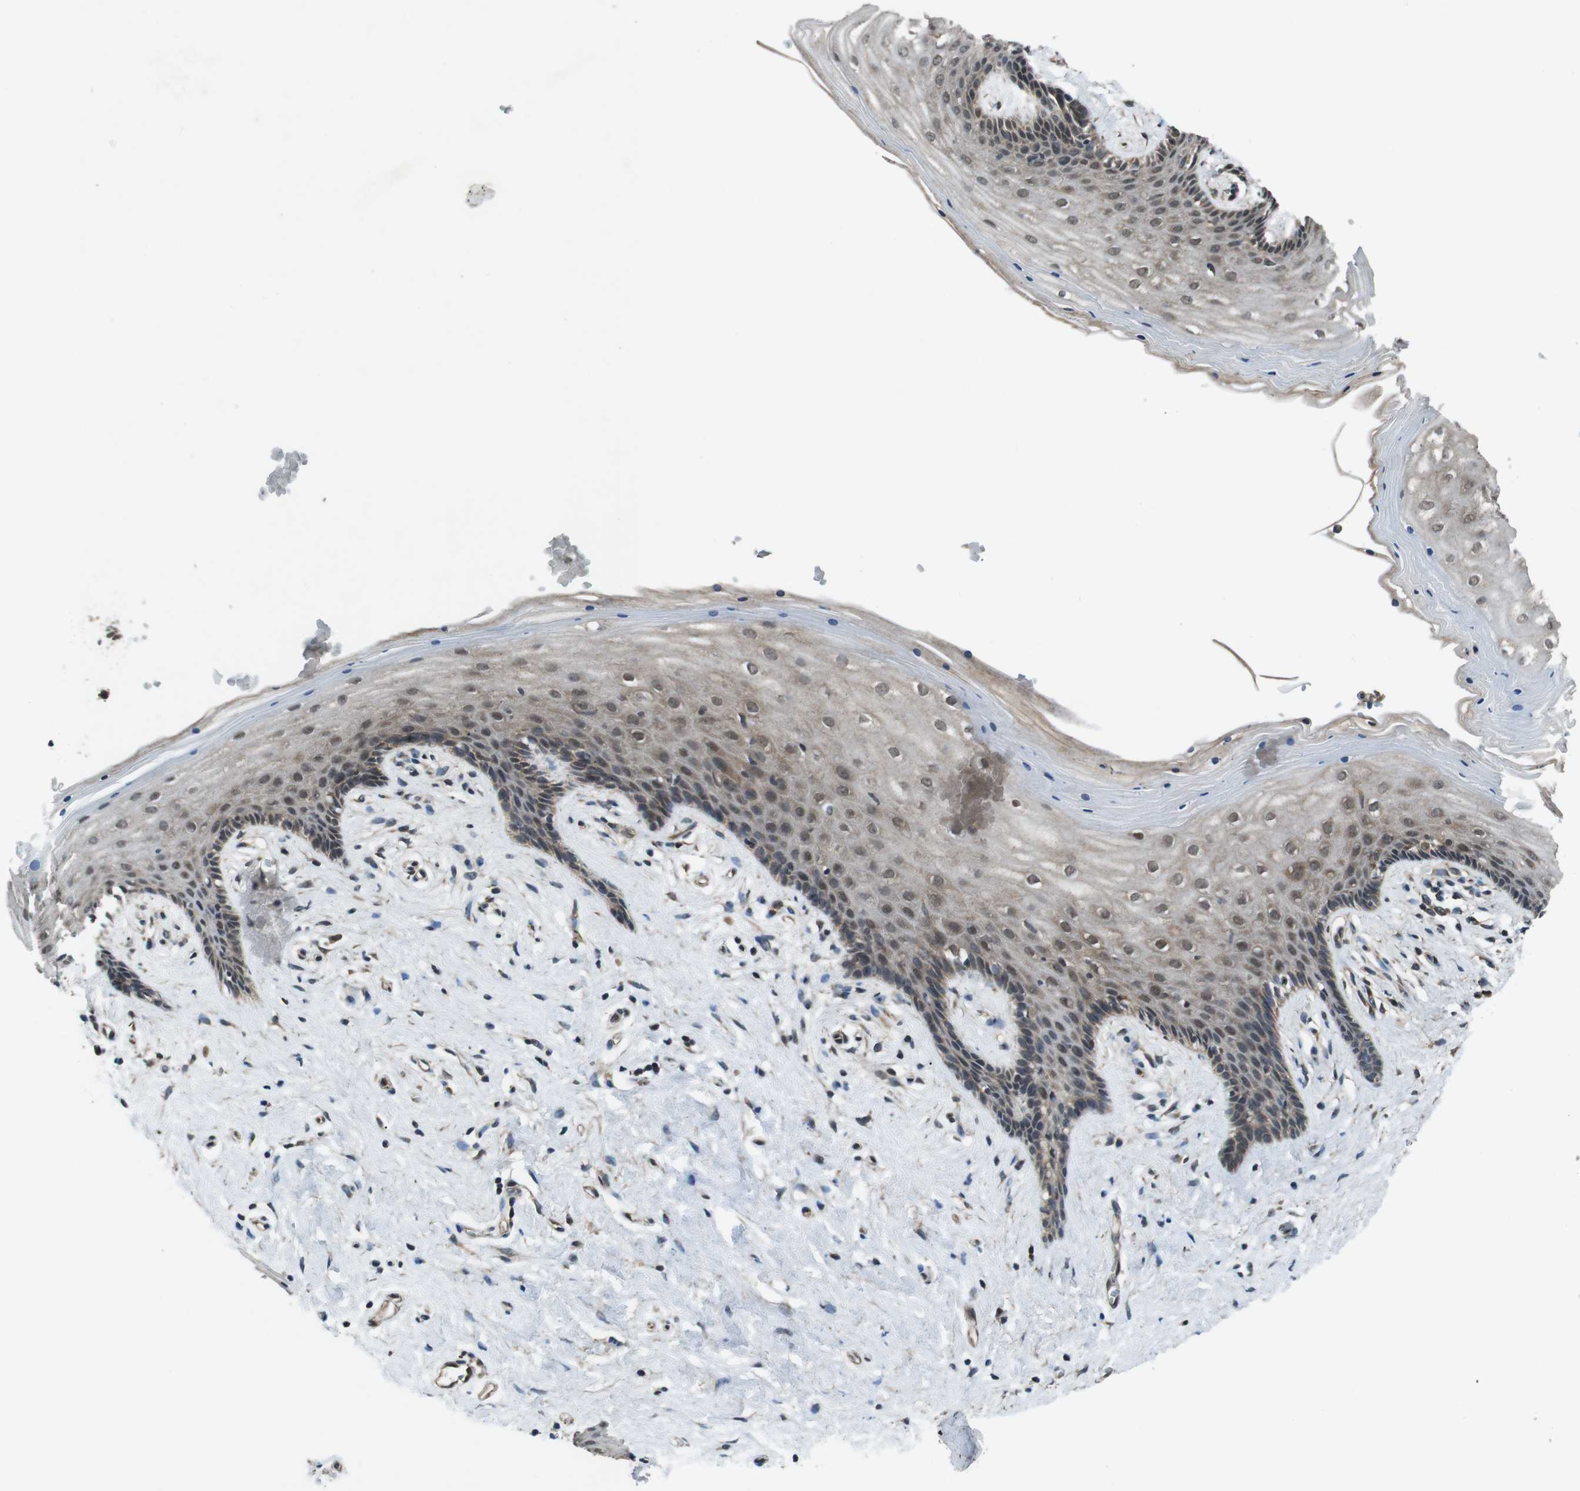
{"staining": {"intensity": "weak", "quantity": "25%-75%", "location": "cytoplasmic/membranous,nuclear"}, "tissue": "vagina", "cell_type": "Squamous epithelial cells", "image_type": "normal", "snomed": [{"axis": "morphology", "description": "Normal tissue, NOS"}, {"axis": "topography", "description": "Vagina"}], "caption": "Immunohistochemical staining of benign vagina exhibits 25%-75% levels of weak cytoplasmic/membranous,nuclear protein expression in approximately 25%-75% of squamous epithelial cells.", "gene": "SOCS1", "patient": {"sex": "female", "age": 44}}